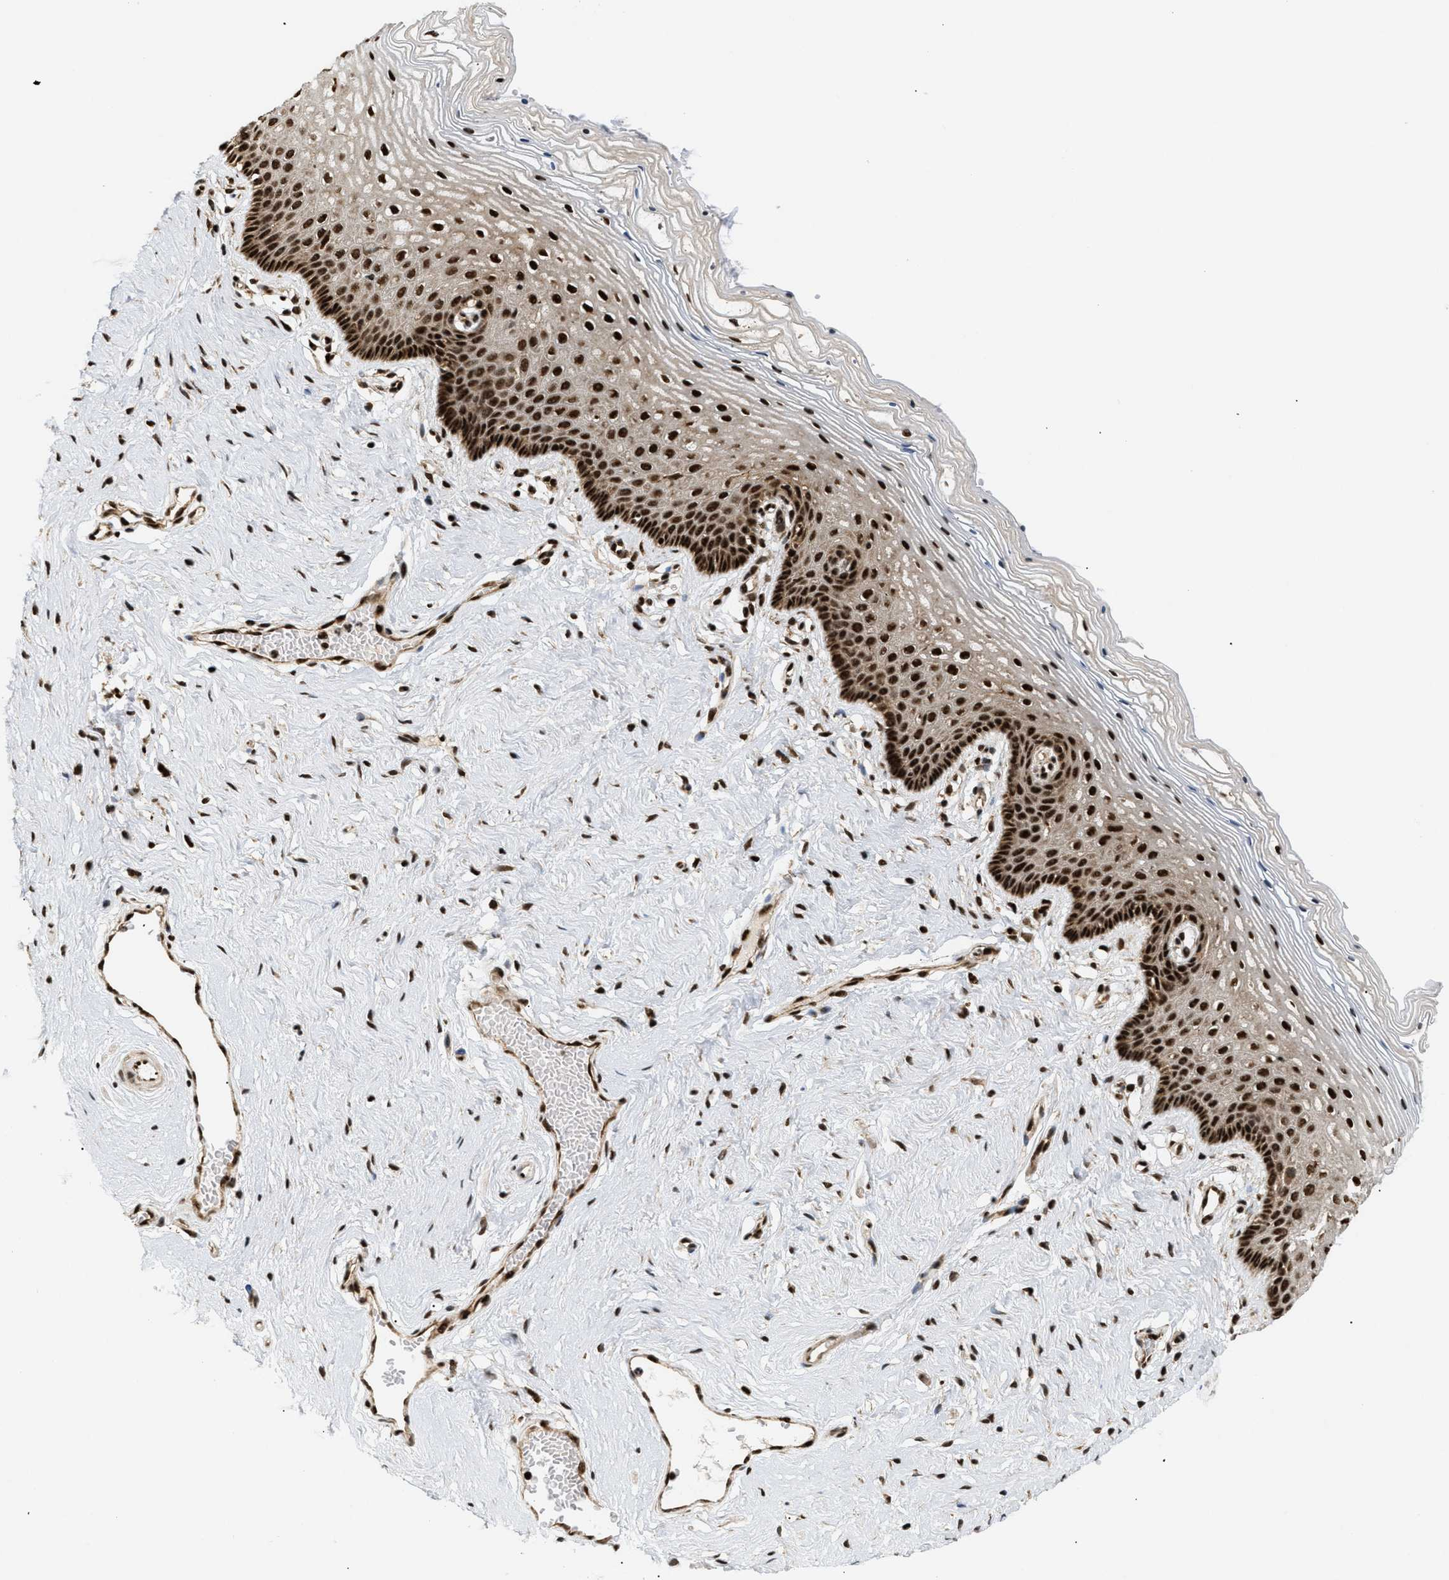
{"staining": {"intensity": "strong", "quantity": "25%-75%", "location": "nuclear"}, "tissue": "vagina", "cell_type": "Squamous epithelial cells", "image_type": "normal", "snomed": [{"axis": "morphology", "description": "Normal tissue, NOS"}, {"axis": "topography", "description": "Vagina"}], "caption": "Protein staining by IHC exhibits strong nuclear expression in approximately 25%-75% of squamous epithelial cells in normal vagina.", "gene": "RBM5", "patient": {"sex": "female", "age": 32}}